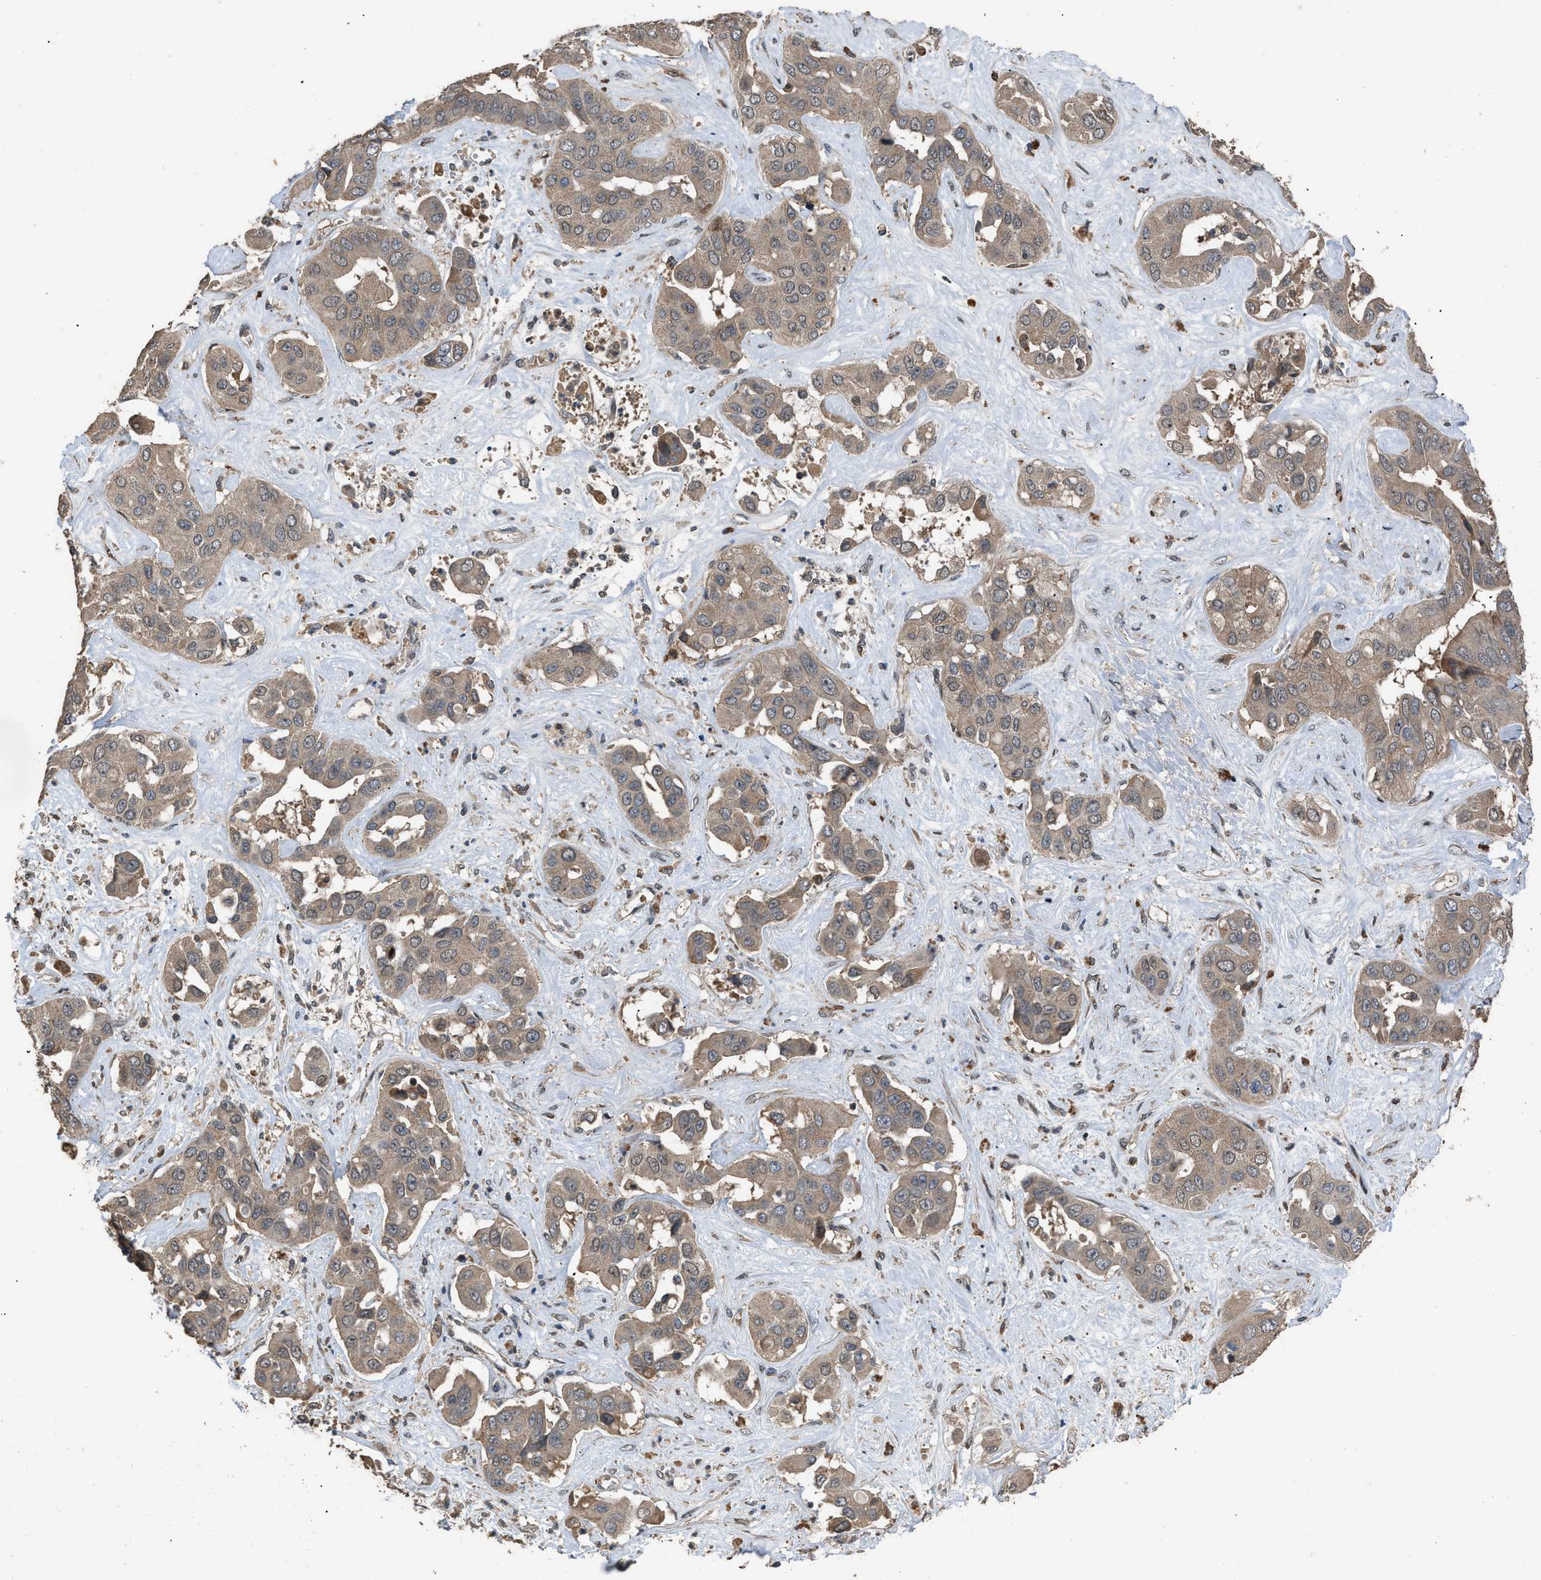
{"staining": {"intensity": "moderate", "quantity": ">75%", "location": "cytoplasmic/membranous"}, "tissue": "liver cancer", "cell_type": "Tumor cells", "image_type": "cancer", "snomed": [{"axis": "morphology", "description": "Cholangiocarcinoma"}, {"axis": "topography", "description": "Liver"}], "caption": "Immunohistochemistry histopathology image of human liver cholangiocarcinoma stained for a protein (brown), which reveals medium levels of moderate cytoplasmic/membranous staining in approximately >75% of tumor cells.", "gene": "UTRN", "patient": {"sex": "female", "age": 52}}